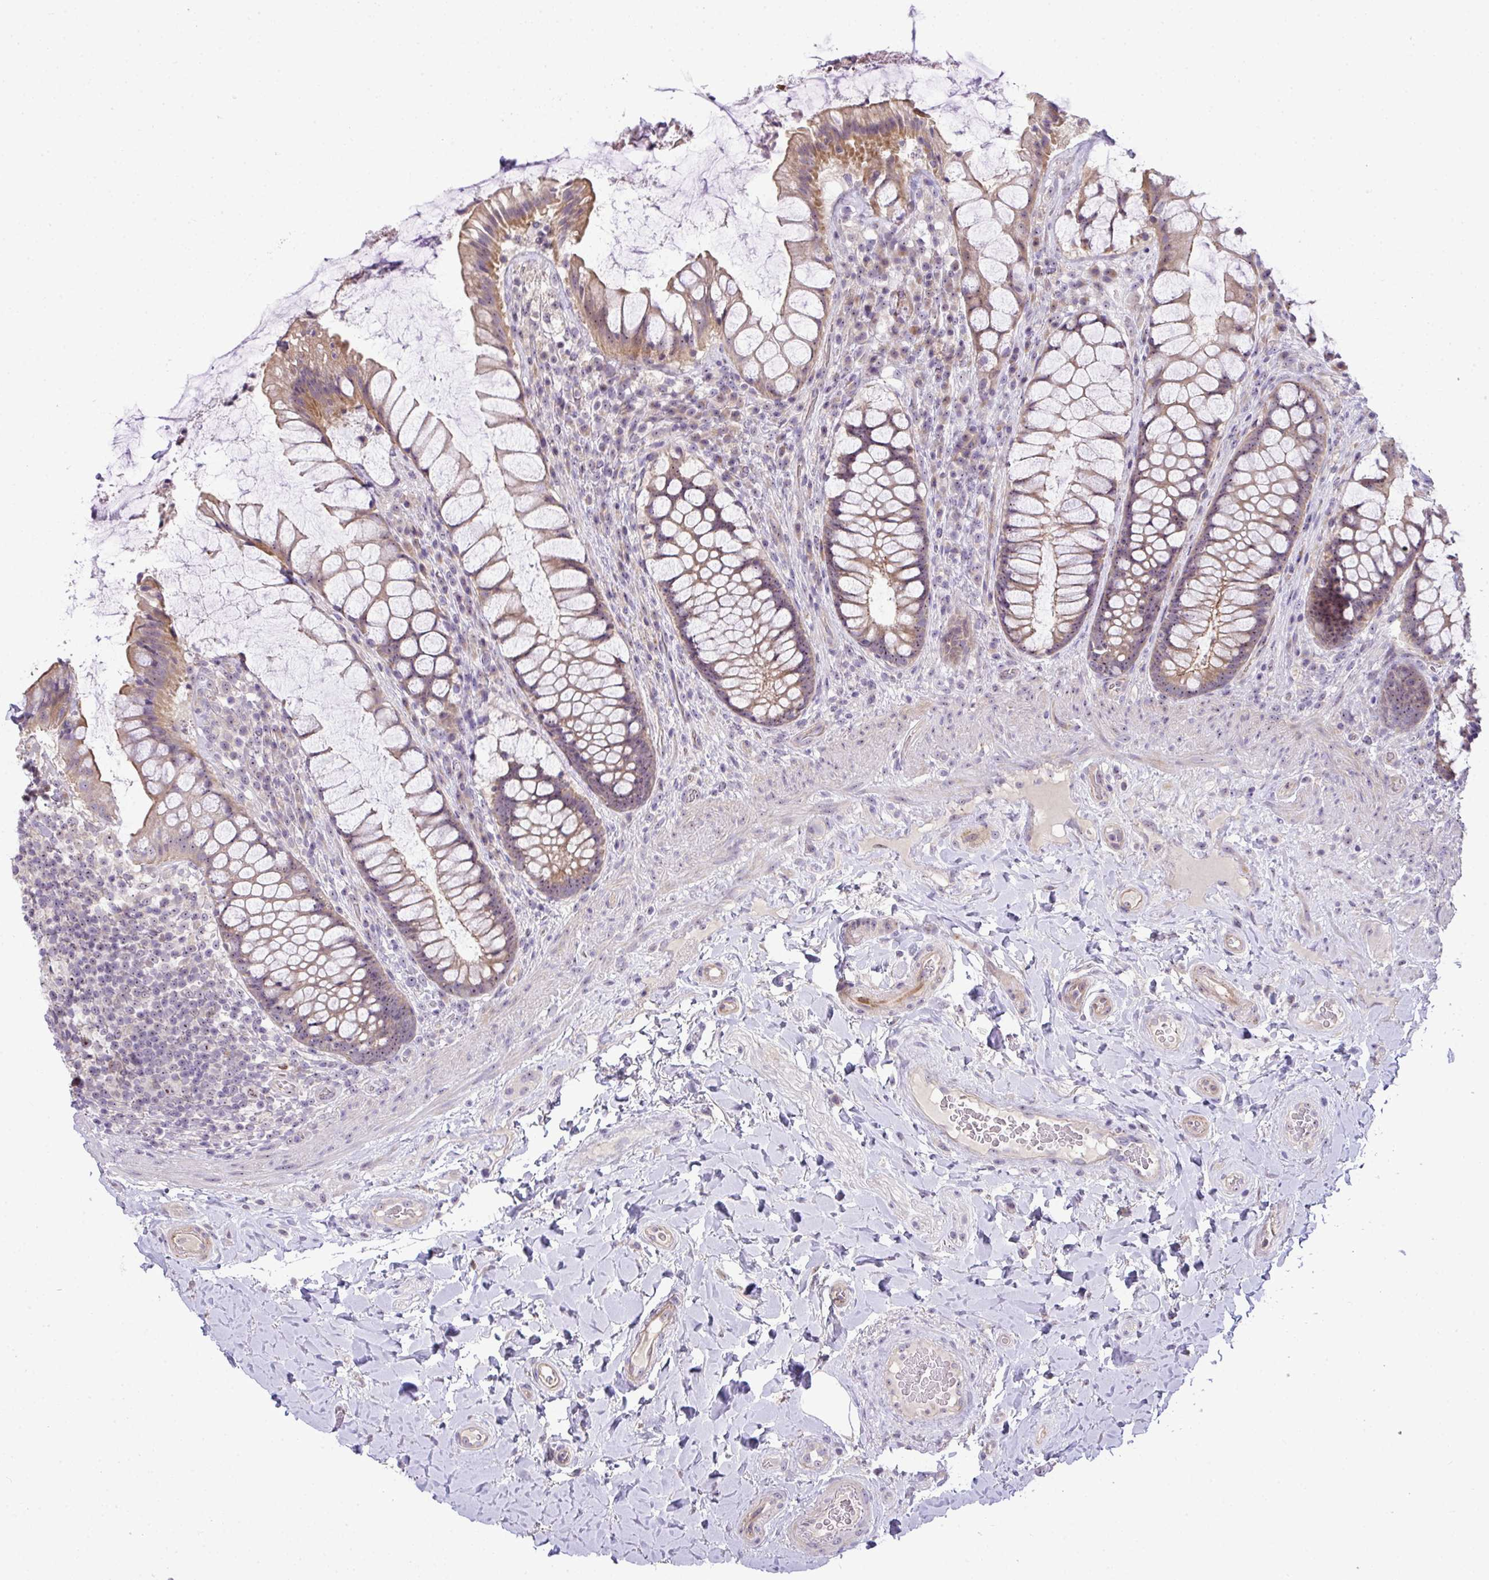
{"staining": {"intensity": "moderate", "quantity": "25%-75%", "location": "cytoplasmic/membranous,nuclear"}, "tissue": "rectum", "cell_type": "Glandular cells", "image_type": "normal", "snomed": [{"axis": "morphology", "description": "Normal tissue, NOS"}, {"axis": "topography", "description": "Rectum"}], "caption": "DAB (3,3'-diaminobenzidine) immunohistochemical staining of benign human rectum displays moderate cytoplasmic/membranous,nuclear protein staining in about 25%-75% of glandular cells. (brown staining indicates protein expression, while blue staining denotes nuclei).", "gene": "NT5C1A", "patient": {"sex": "female", "age": 58}}